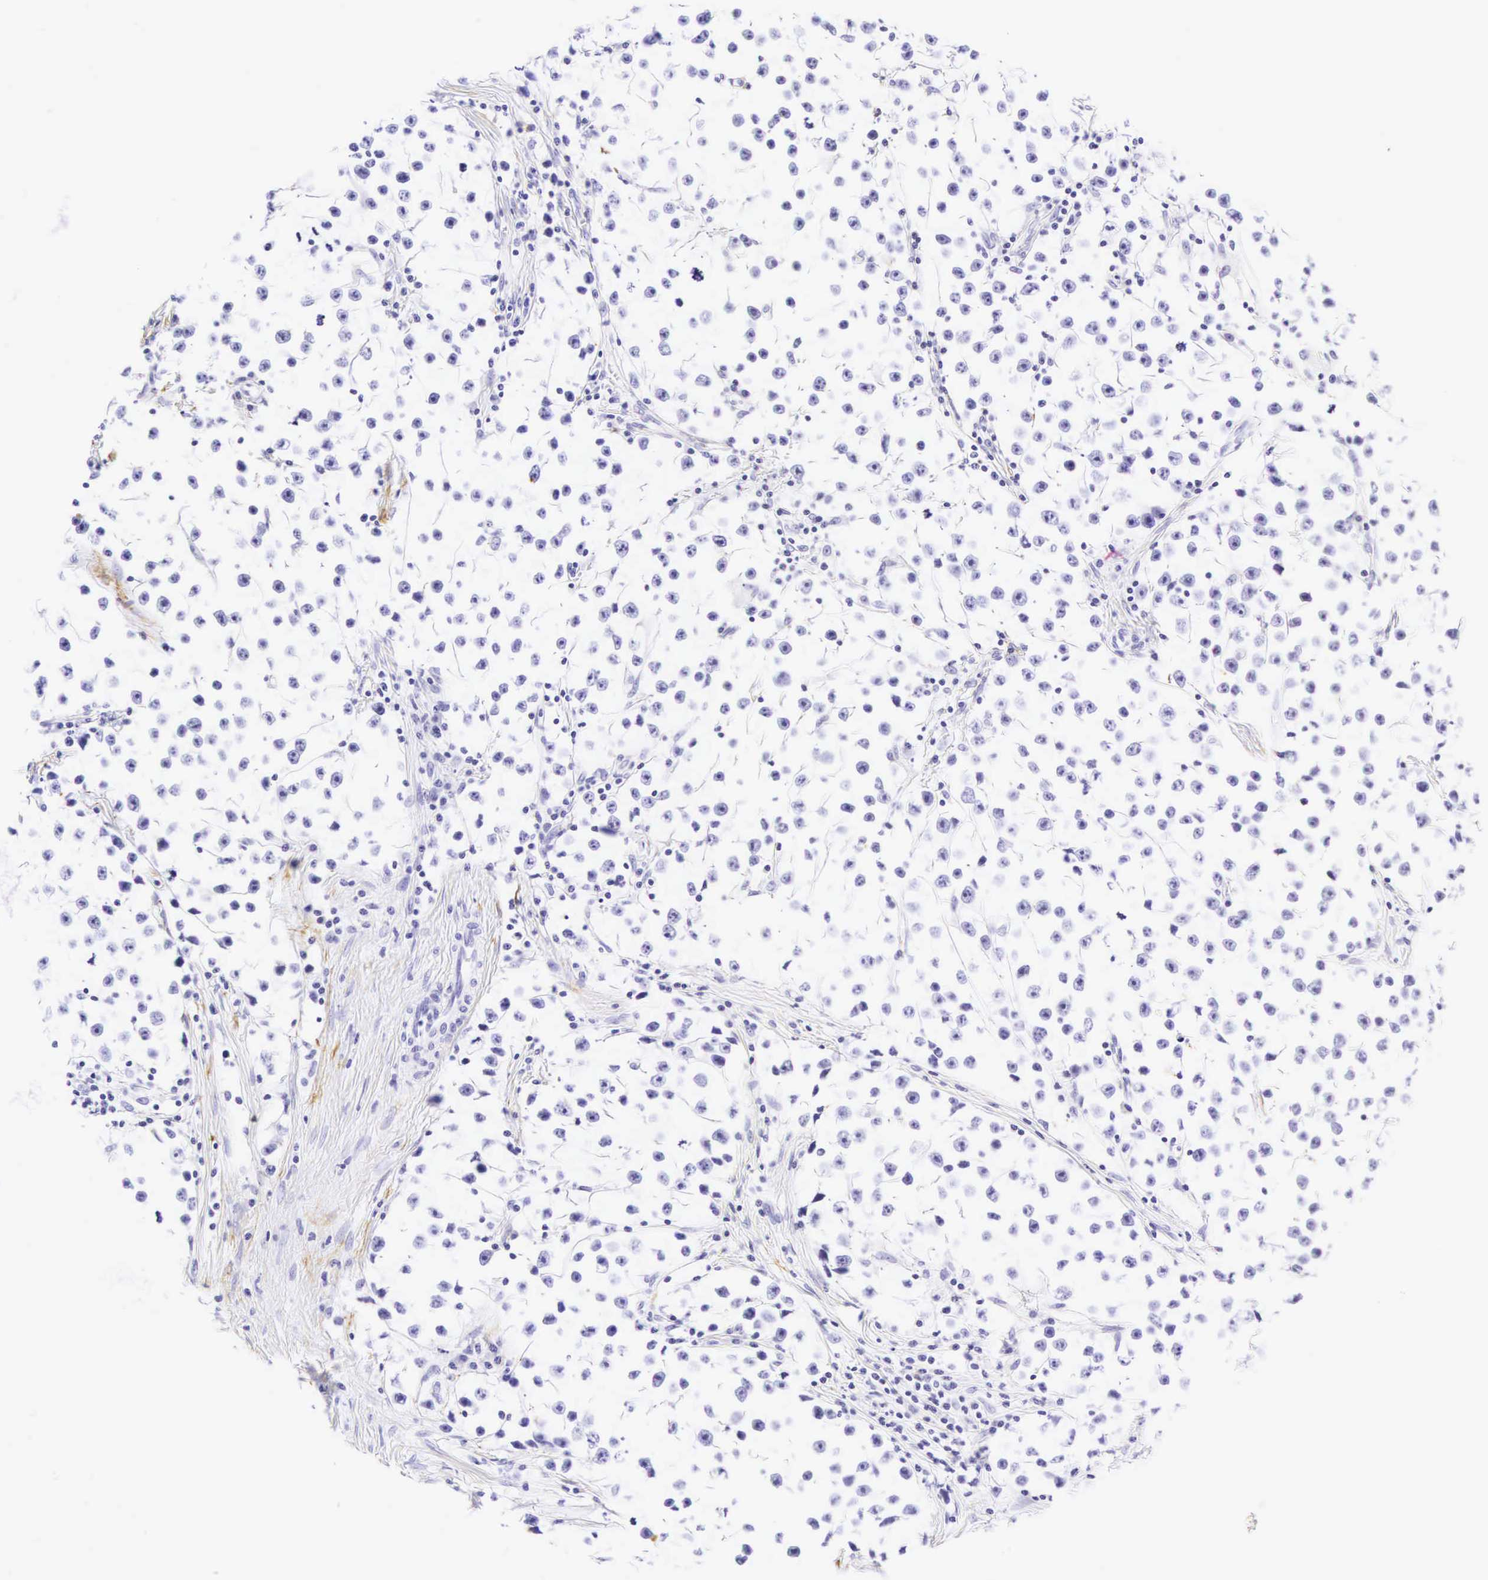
{"staining": {"intensity": "negative", "quantity": "none", "location": "none"}, "tissue": "testis cancer", "cell_type": "Tumor cells", "image_type": "cancer", "snomed": [{"axis": "morphology", "description": "Seminoma, NOS"}, {"axis": "topography", "description": "Testis"}], "caption": "Immunohistochemistry (IHC) micrograph of human testis seminoma stained for a protein (brown), which displays no positivity in tumor cells. (DAB (3,3'-diaminobenzidine) immunohistochemistry (IHC) visualized using brightfield microscopy, high magnification).", "gene": "KRT18", "patient": {"sex": "male", "age": 35}}